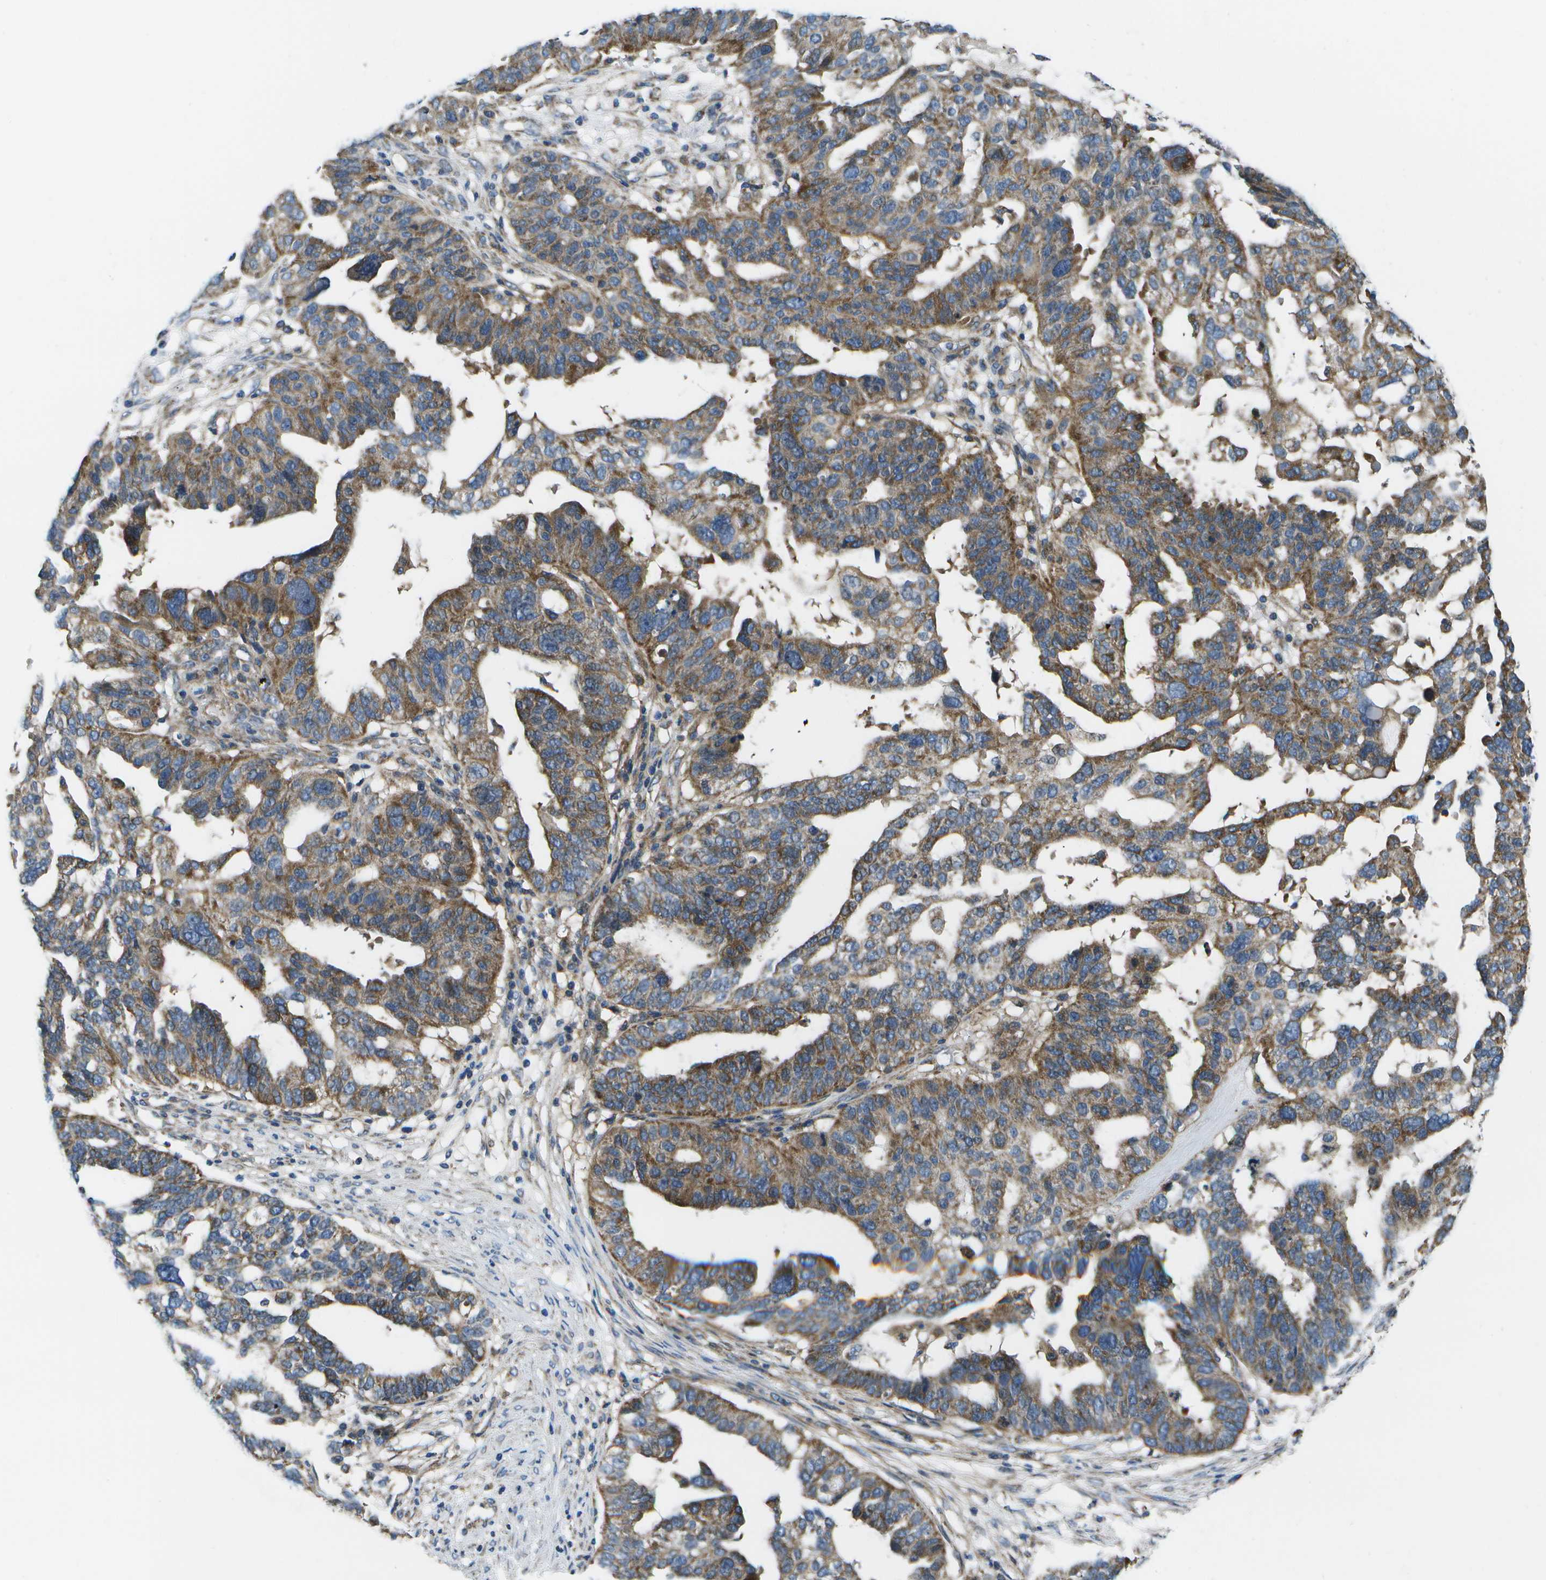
{"staining": {"intensity": "moderate", "quantity": ">75%", "location": "cytoplasmic/membranous"}, "tissue": "ovarian cancer", "cell_type": "Tumor cells", "image_type": "cancer", "snomed": [{"axis": "morphology", "description": "Cystadenocarcinoma, serous, NOS"}, {"axis": "topography", "description": "Ovary"}], "caption": "The micrograph exhibits staining of ovarian cancer, revealing moderate cytoplasmic/membranous protein expression (brown color) within tumor cells. Using DAB (3,3'-diaminobenzidine) (brown) and hematoxylin (blue) stains, captured at high magnification using brightfield microscopy.", "gene": "MVK", "patient": {"sex": "female", "age": 59}}